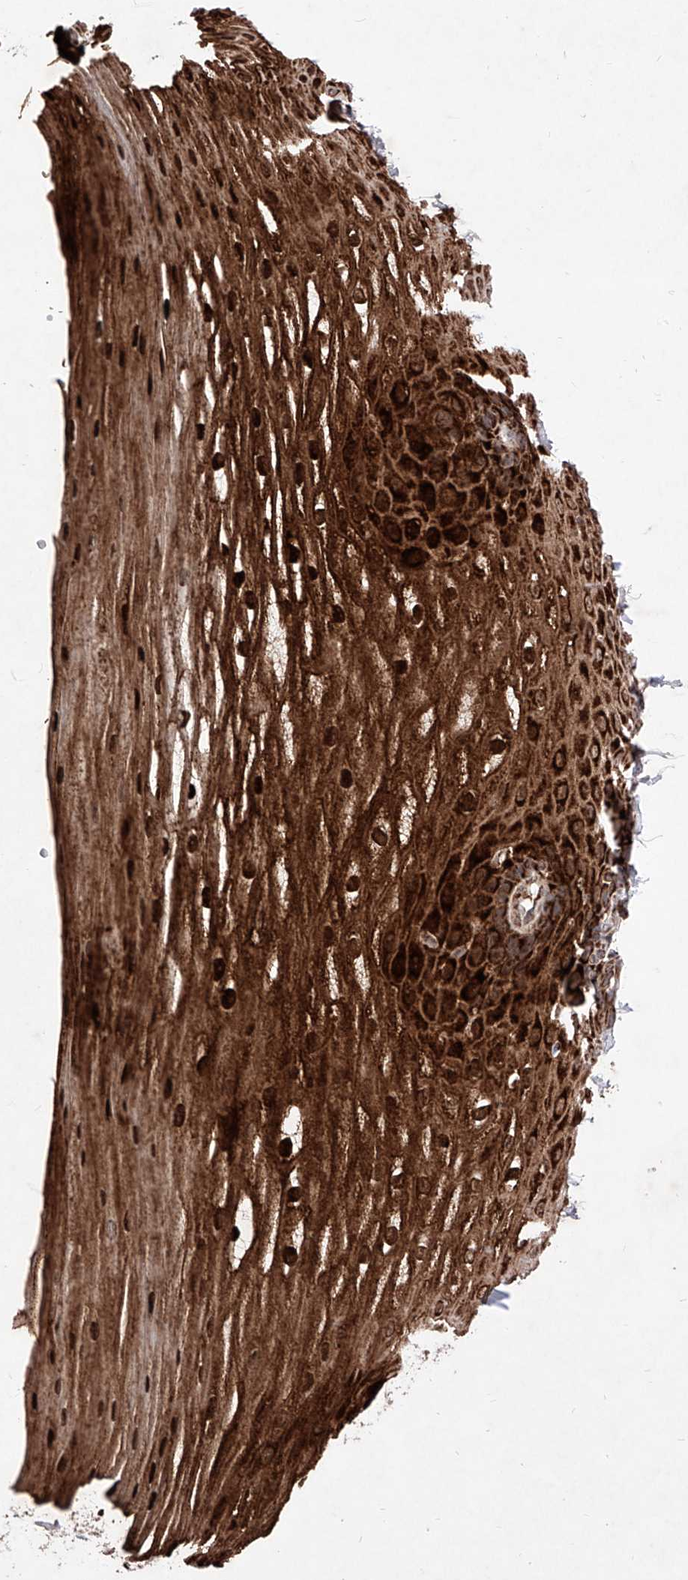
{"staining": {"intensity": "strong", "quantity": ">75%", "location": "cytoplasmic/membranous"}, "tissue": "esophagus", "cell_type": "Squamous epithelial cells", "image_type": "normal", "snomed": [{"axis": "morphology", "description": "Normal tissue, NOS"}, {"axis": "topography", "description": "Esophagus"}], "caption": "A high amount of strong cytoplasmic/membranous expression is identified in approximately >75% of squamous epithelial cells in benign esophagus. The staining is performed using DAB (3,3'-diaminobenzidine) brown chromogen to label protein expression. The nuclei are counter-stained blue using hematoxylin.", "gene": "SEMA6A", "patient": {"sex": "male", "age": 62}}